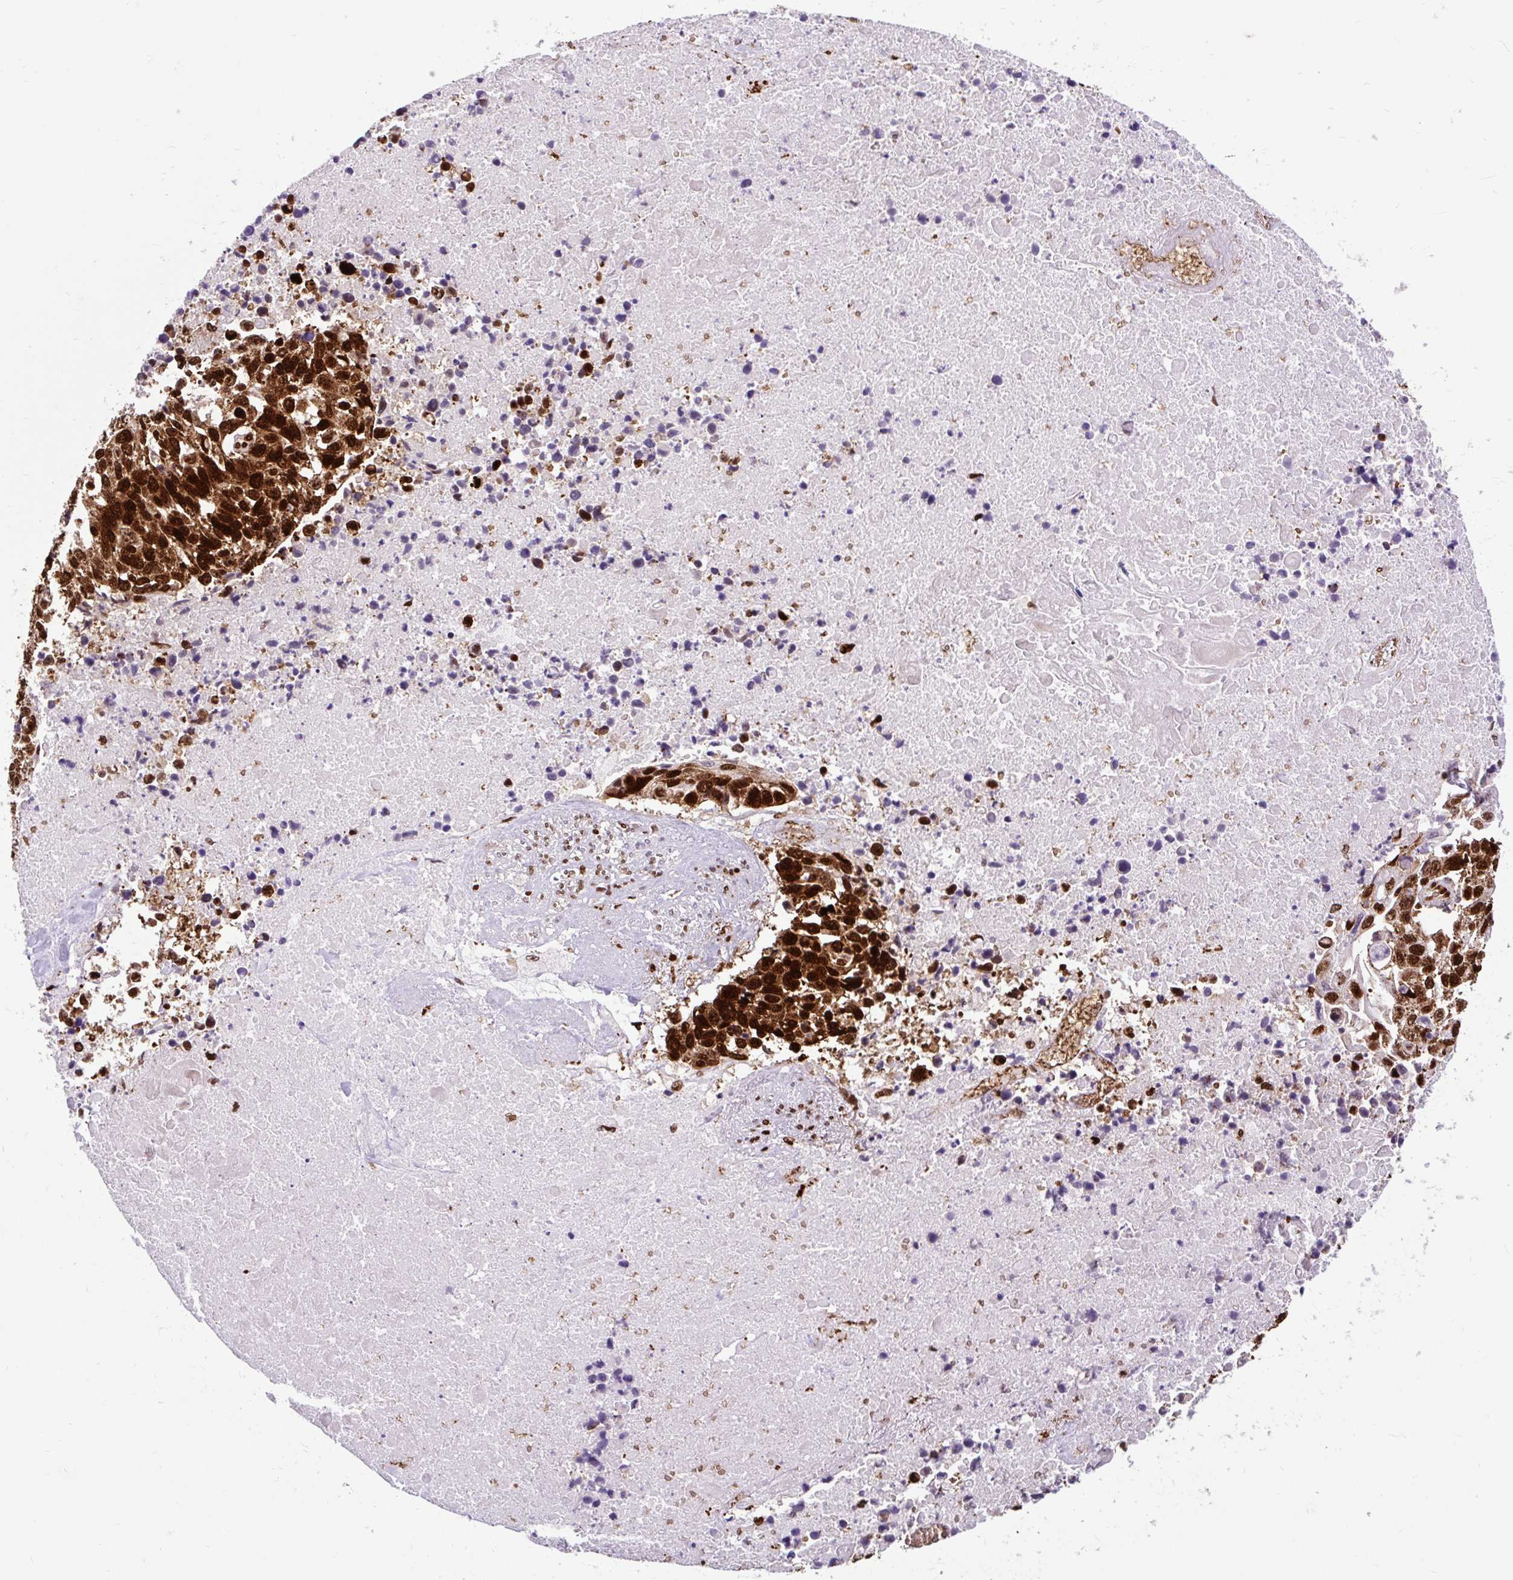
{"staining": {"intensity": "strong", "quantity": ">75%", "location": "nuclear"}, "tissue": "lung cancer", "cell_type": "Tumor cells", "image_type": "cancer", "snomed": [{"axis": "morphology", "description": "Squamous cell carcinoma, NOS"}, {"axis": "topography", "description": "Lung"}], "caption": "Tumor cells demonstrate high levels of strong nuclear expression in approximately >75% of cells in squamous cell carcinoma (lung).", "gene": "FUS", "patient": {"sex": "male", "age": 62}}